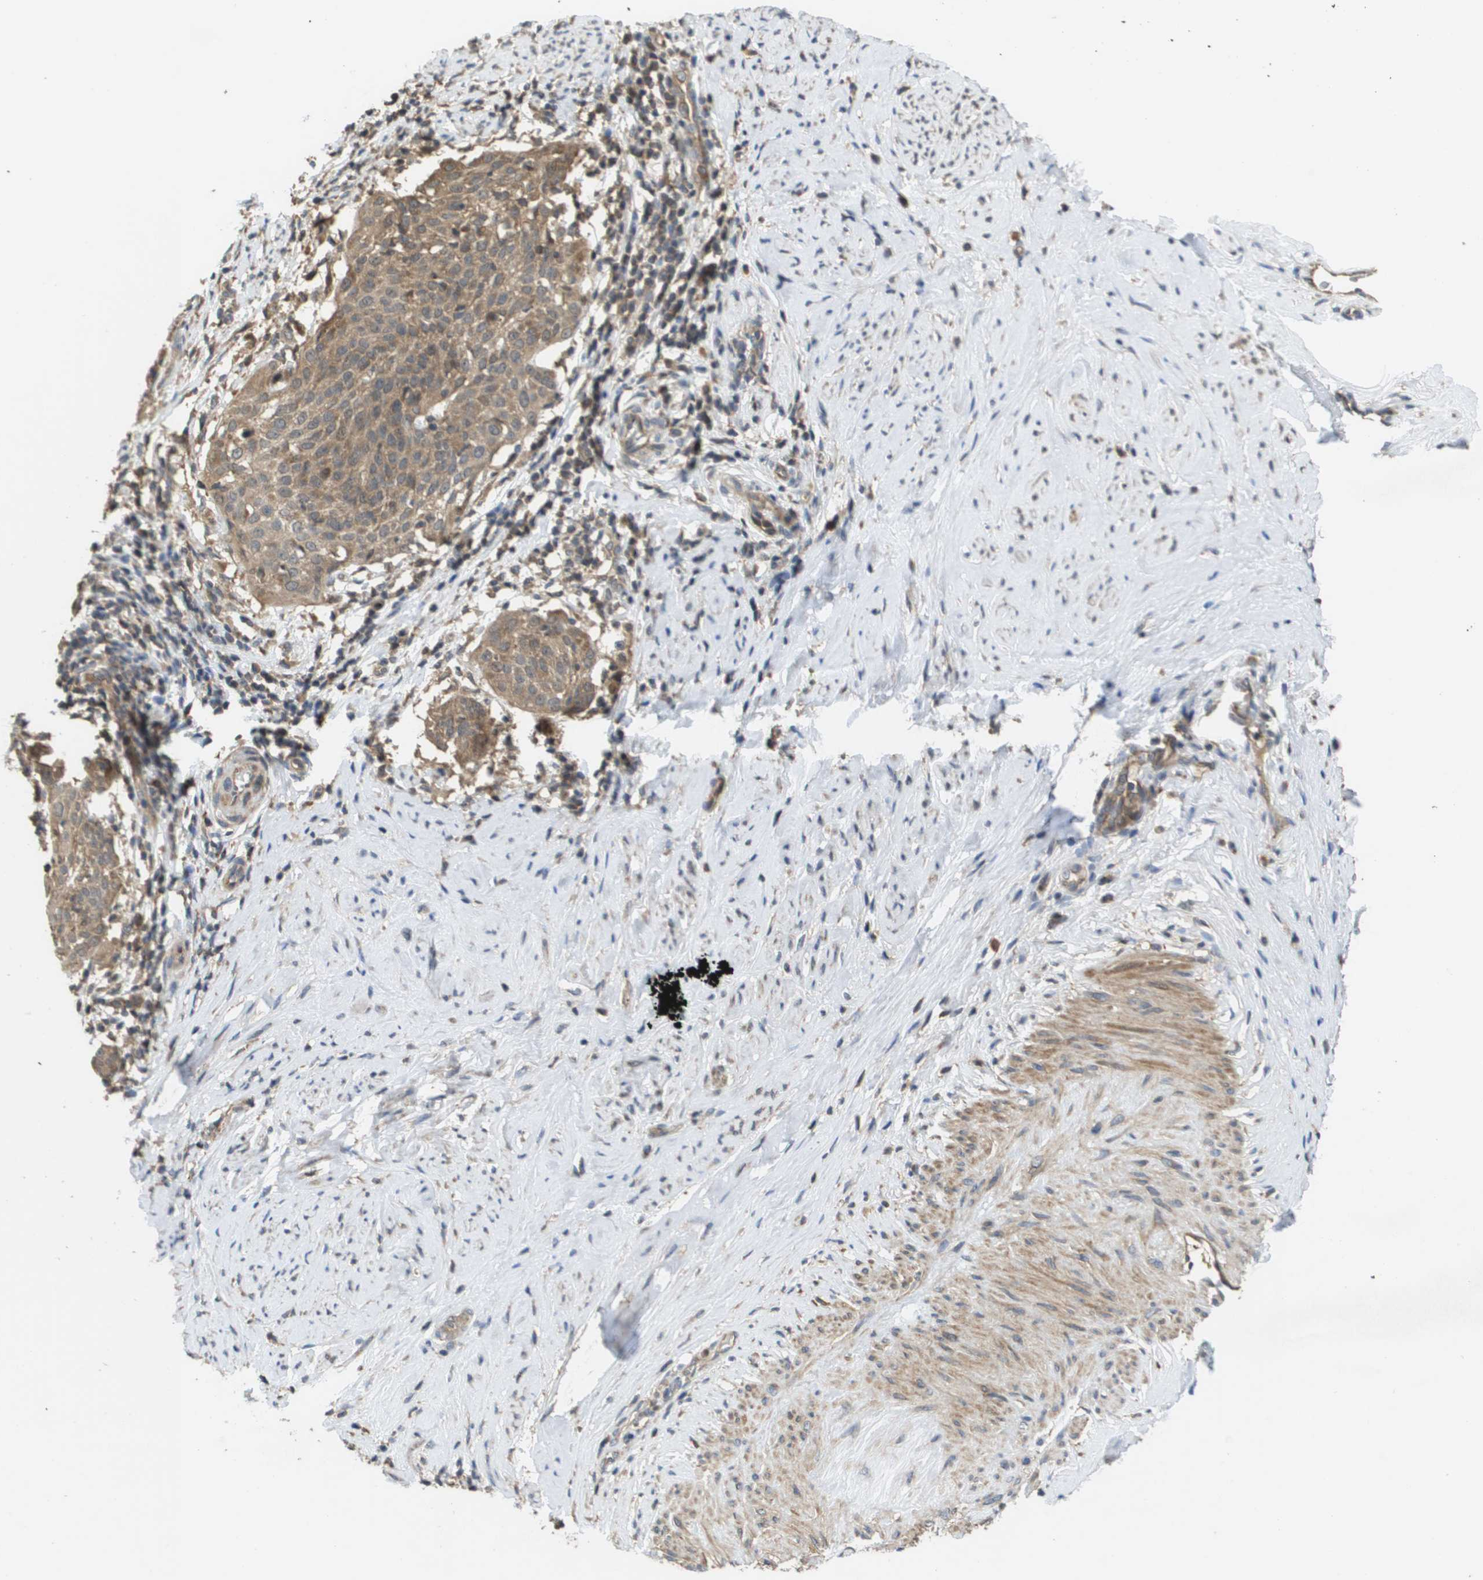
{"staining": {"intensity": "weak", "quantity": ">75%", "location": "cytoplasmic/membranous"}, "tissue": "cervical cancer", "cell_type": "Tumor cells", "image_type": "cancer", "snomed": [{"axis": "morphology", "description": "Squamous cell carcinoma, NOS"}, {"axis": "topography", "description": "Cervix"}], "caption": "There is low levels of weak cytoplasmic/membranous positivity in tumor cells of squamous cell carcinoma (cervical), as demonstrated by immunohistochemical staining (brown color).", "gene": "RBM38", "patient": {"sex": "female", "age": 51}}